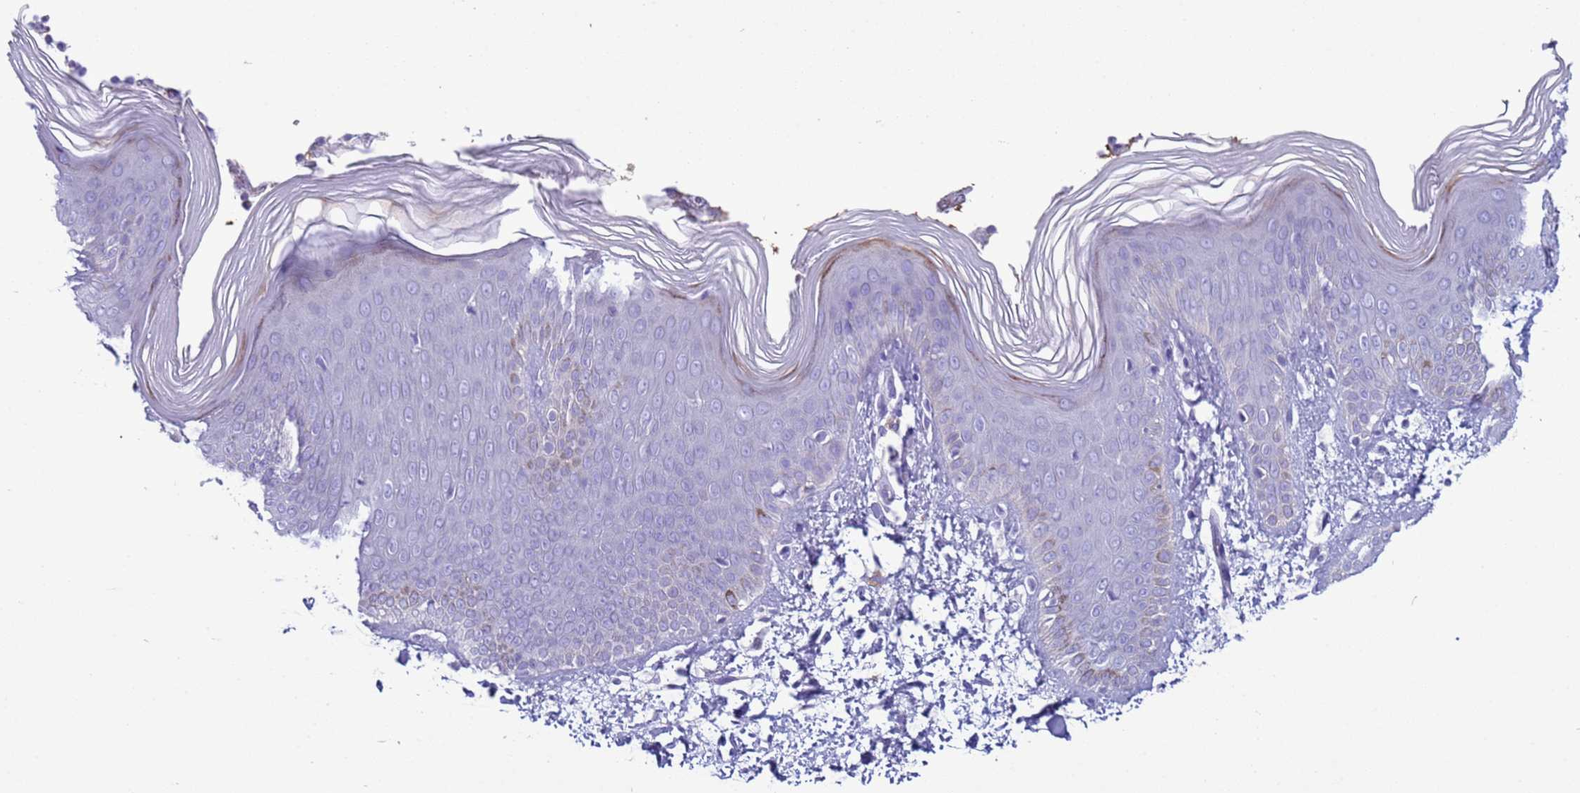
{"staining": {"intensity": "moderate", "quantity": "<25%", "location": "cytoplasmic/membranous"}, "tissue": "skin", "cell_type": "Epidermal cells", "image_type": "normal", "snomed": [{"axis": "morphology", "description": "Normal tissue, NOS"}, {"axis": "morphology", "description": "Inflammation, NOS"}, {"axis": "topography", "description": "Soft tissue"}, {"axis": "topography", "description": "Anal"}], "caption": "Unremarkable skin demonstrates moderate cytoplasmic/membranous staining in approximately <25% of epidermal cells, visualized by immunohistochemistry. (IHC, brightfield microscopy, high magnification).", "gene": "CST1", "patient": {"sex": "female", "age": 15}}